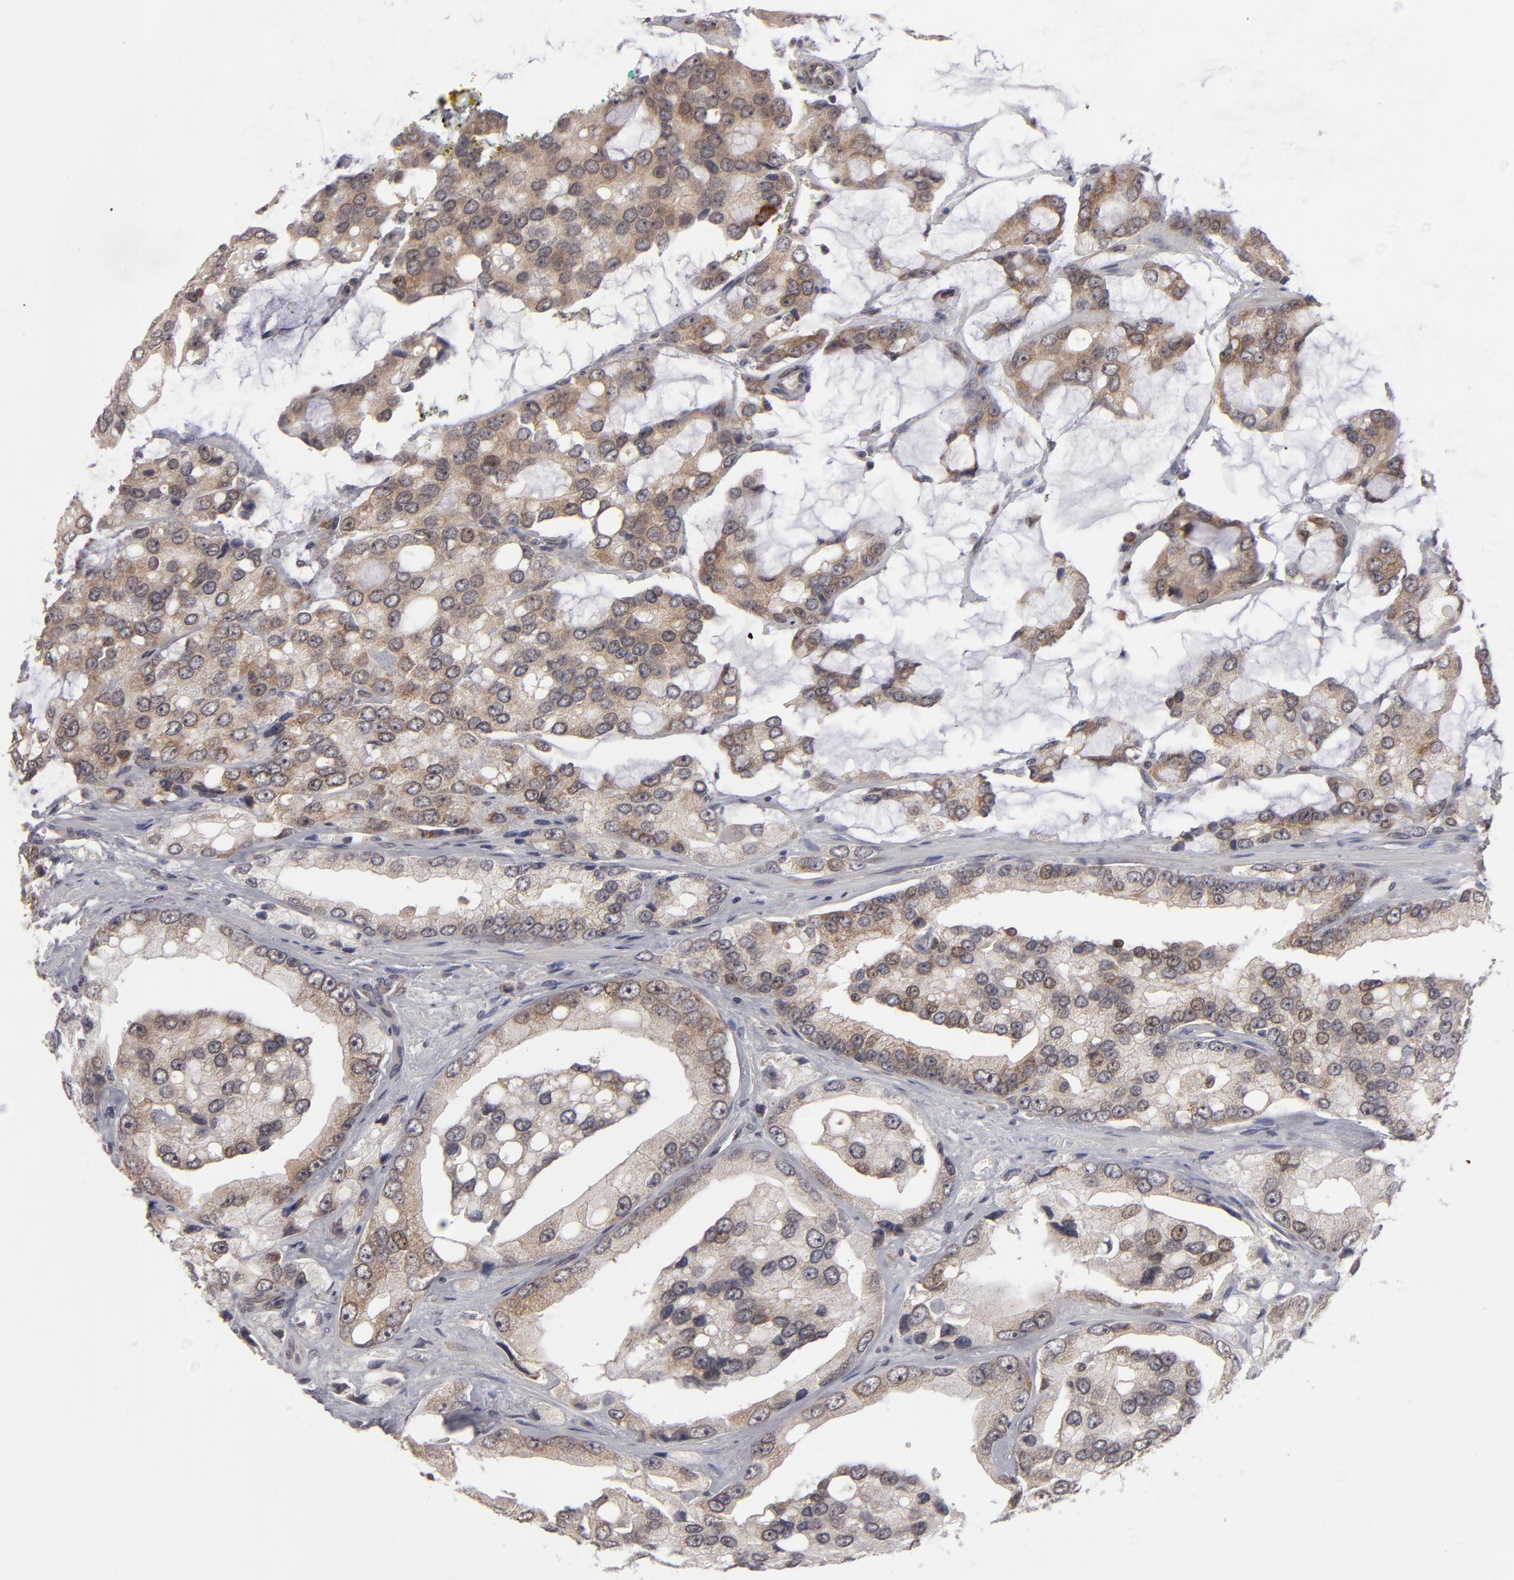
{"staining": {"intensity": "weak", "quantity": ">75%", "location": "cytoplasmic/membranous"}, "tissue": "prostate cancer", "cell_type": "Tumor cells", "image_type": "cancer", "snomed": [{"axis": "morphology", "description": "Adenocarcinoma, High grade"}, {"axis": "topography", "description": "Prostate"}], "caption": "Immunohistochemical staining of prostate cancer exhibits weak cytoplasmic/membranous protein expression in about >75% of tumor cells. (IHC, brightfield microscopy, high magnification).", "gene": "GLCCI1", "patient": {"sex": "male", "age": 67}}